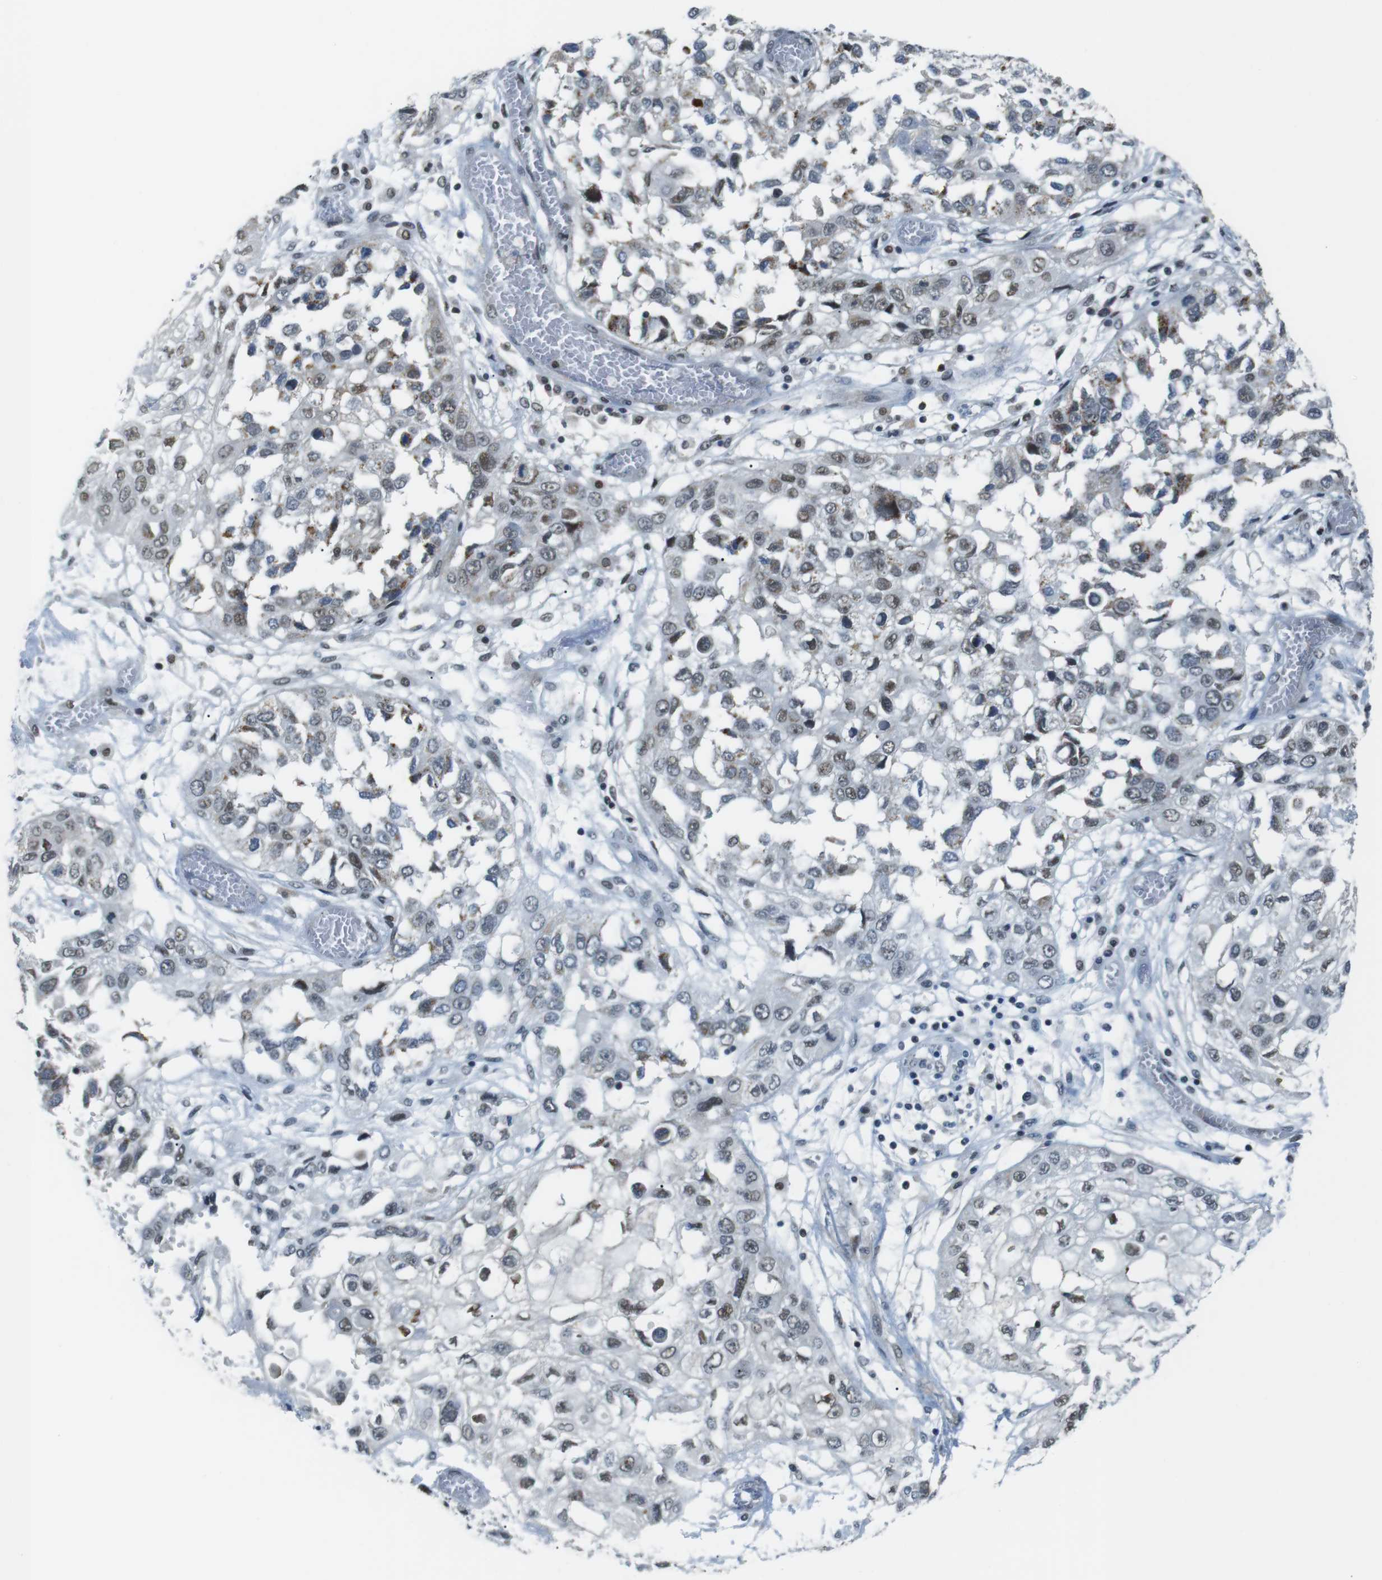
{"staining": {"intensity": "moderate", "quantity": "<25%", "location": "cytoplasmic/membranous,nuclear"}, "tissue": "lung cancer", "cell_type": "Tumor cells", "image_type": "cancer", "snomed": [{"axis": "morphology", "description": "Squamous cell carcinoma, NOS"}, {"axis": "topography", "description": "Lung"}], "caption": "Immunohistochemistry image of human lung cancer (squamous cell carcinoma) stained for a protein (brown), which displays low levels of moderate cytoplasmic/membranous and nuclear staining in approximately <25% of tumor cells.", "gene": "USP7", "patient": {"sex": "male", "age": 71}}